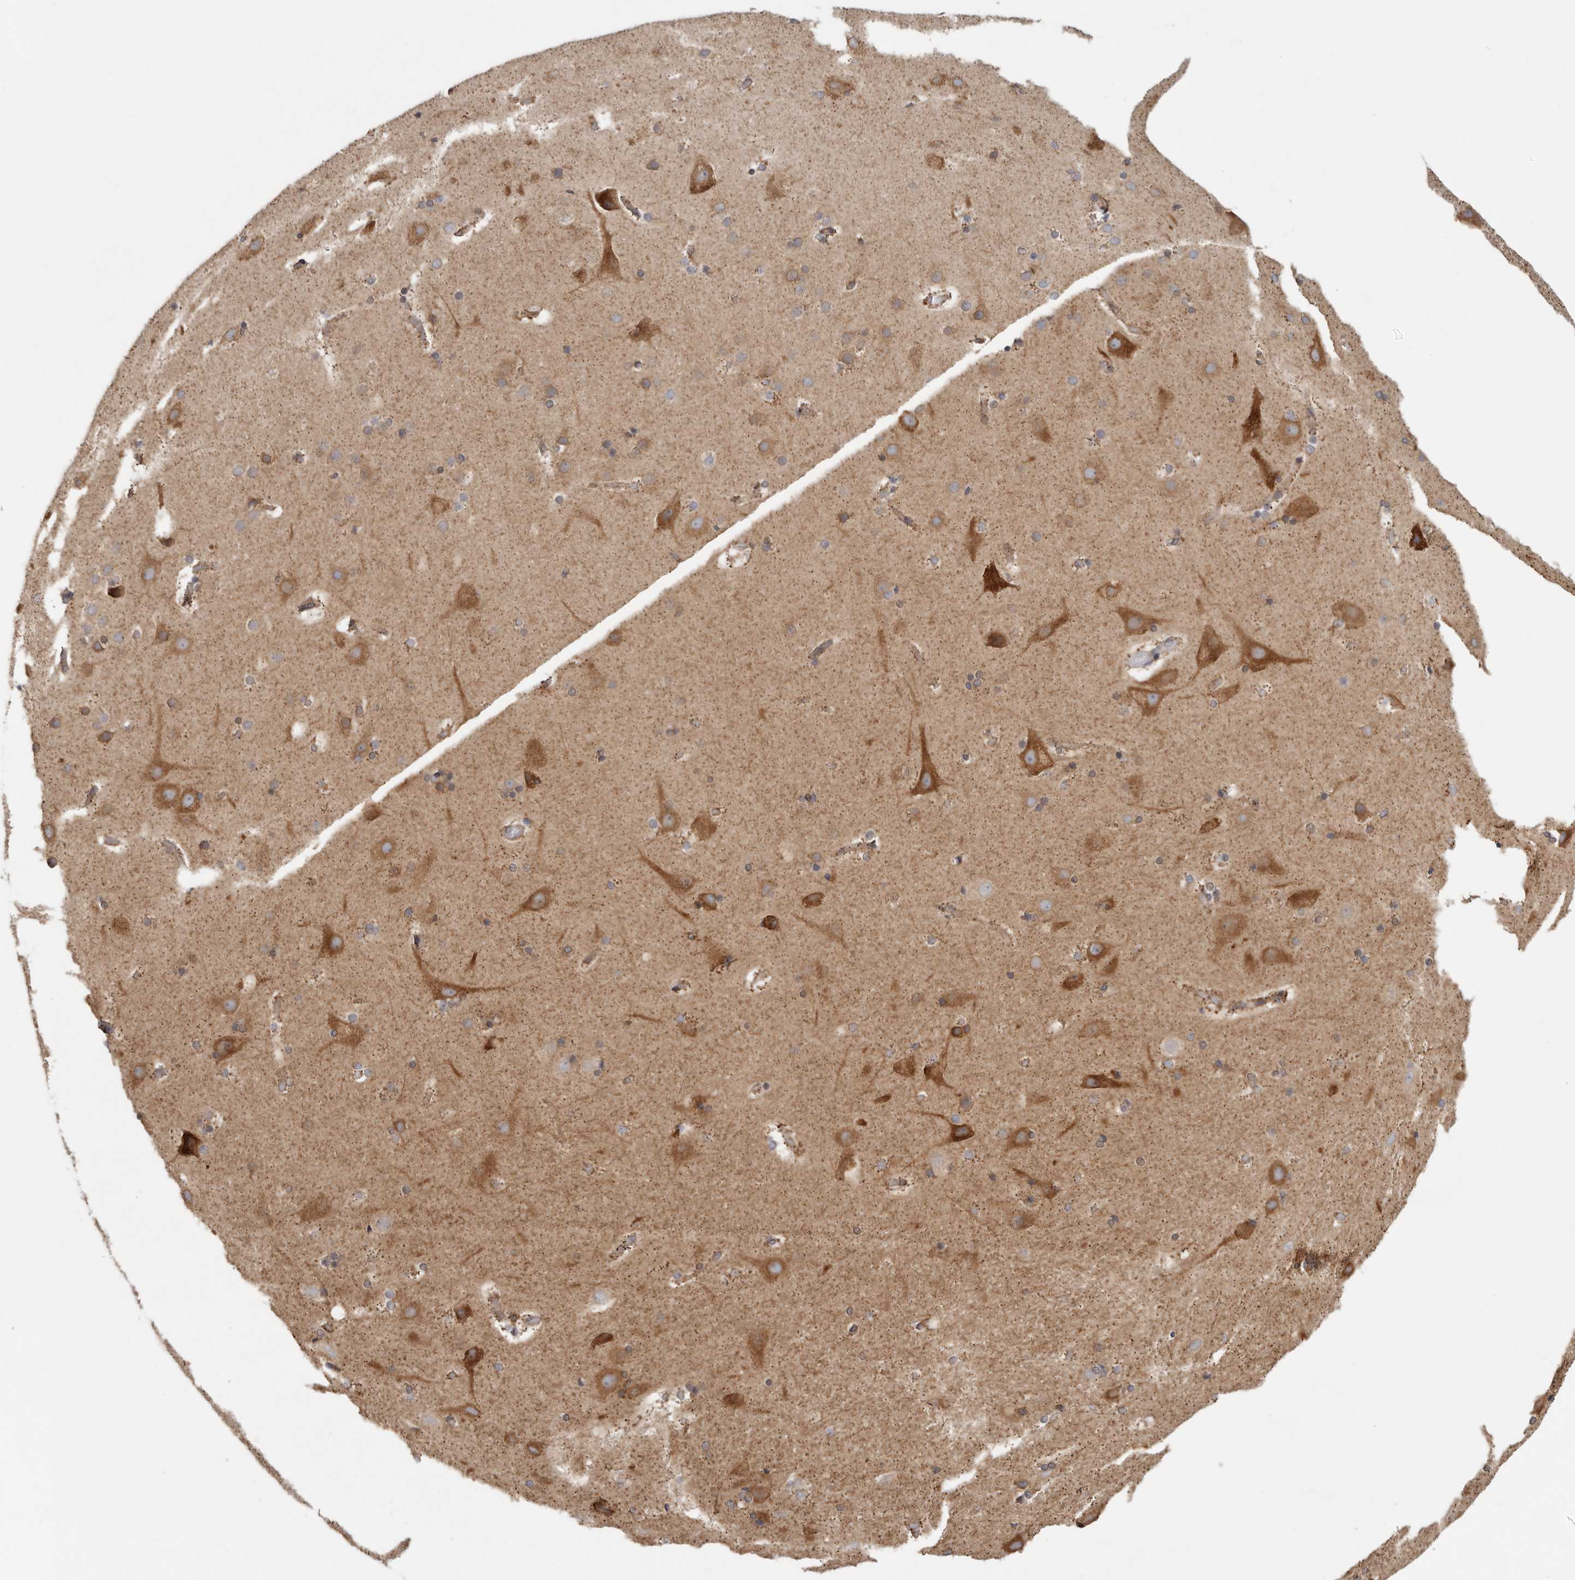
{"staining": {"intensity": "moderate", "quantity": ">75%", "location": "cytoplasmic/membranous"}, "tissue": "cerebral cortex", "cell_type": "Endothelial cells", "image_type": "normal", "snomed": [{"axis": "morphology", "description": "Normal tissue, NOS"}, {"axis": "topography", "description": "Cerebral cortex"}], "caption": "Immunohistochemistry (IHC) image of normal cerebral cortex: cerebral cortex stained using immunohistochemistry (IHC) demonstrates medium levels of moderate protein expression localized specifically in the cytoplasmic/membranous of endothelial cells, appearing as a cytoplasmic/membranous brown color.", "gene": "BCAP29", "patient": {"sex": "male", "age": 57}}